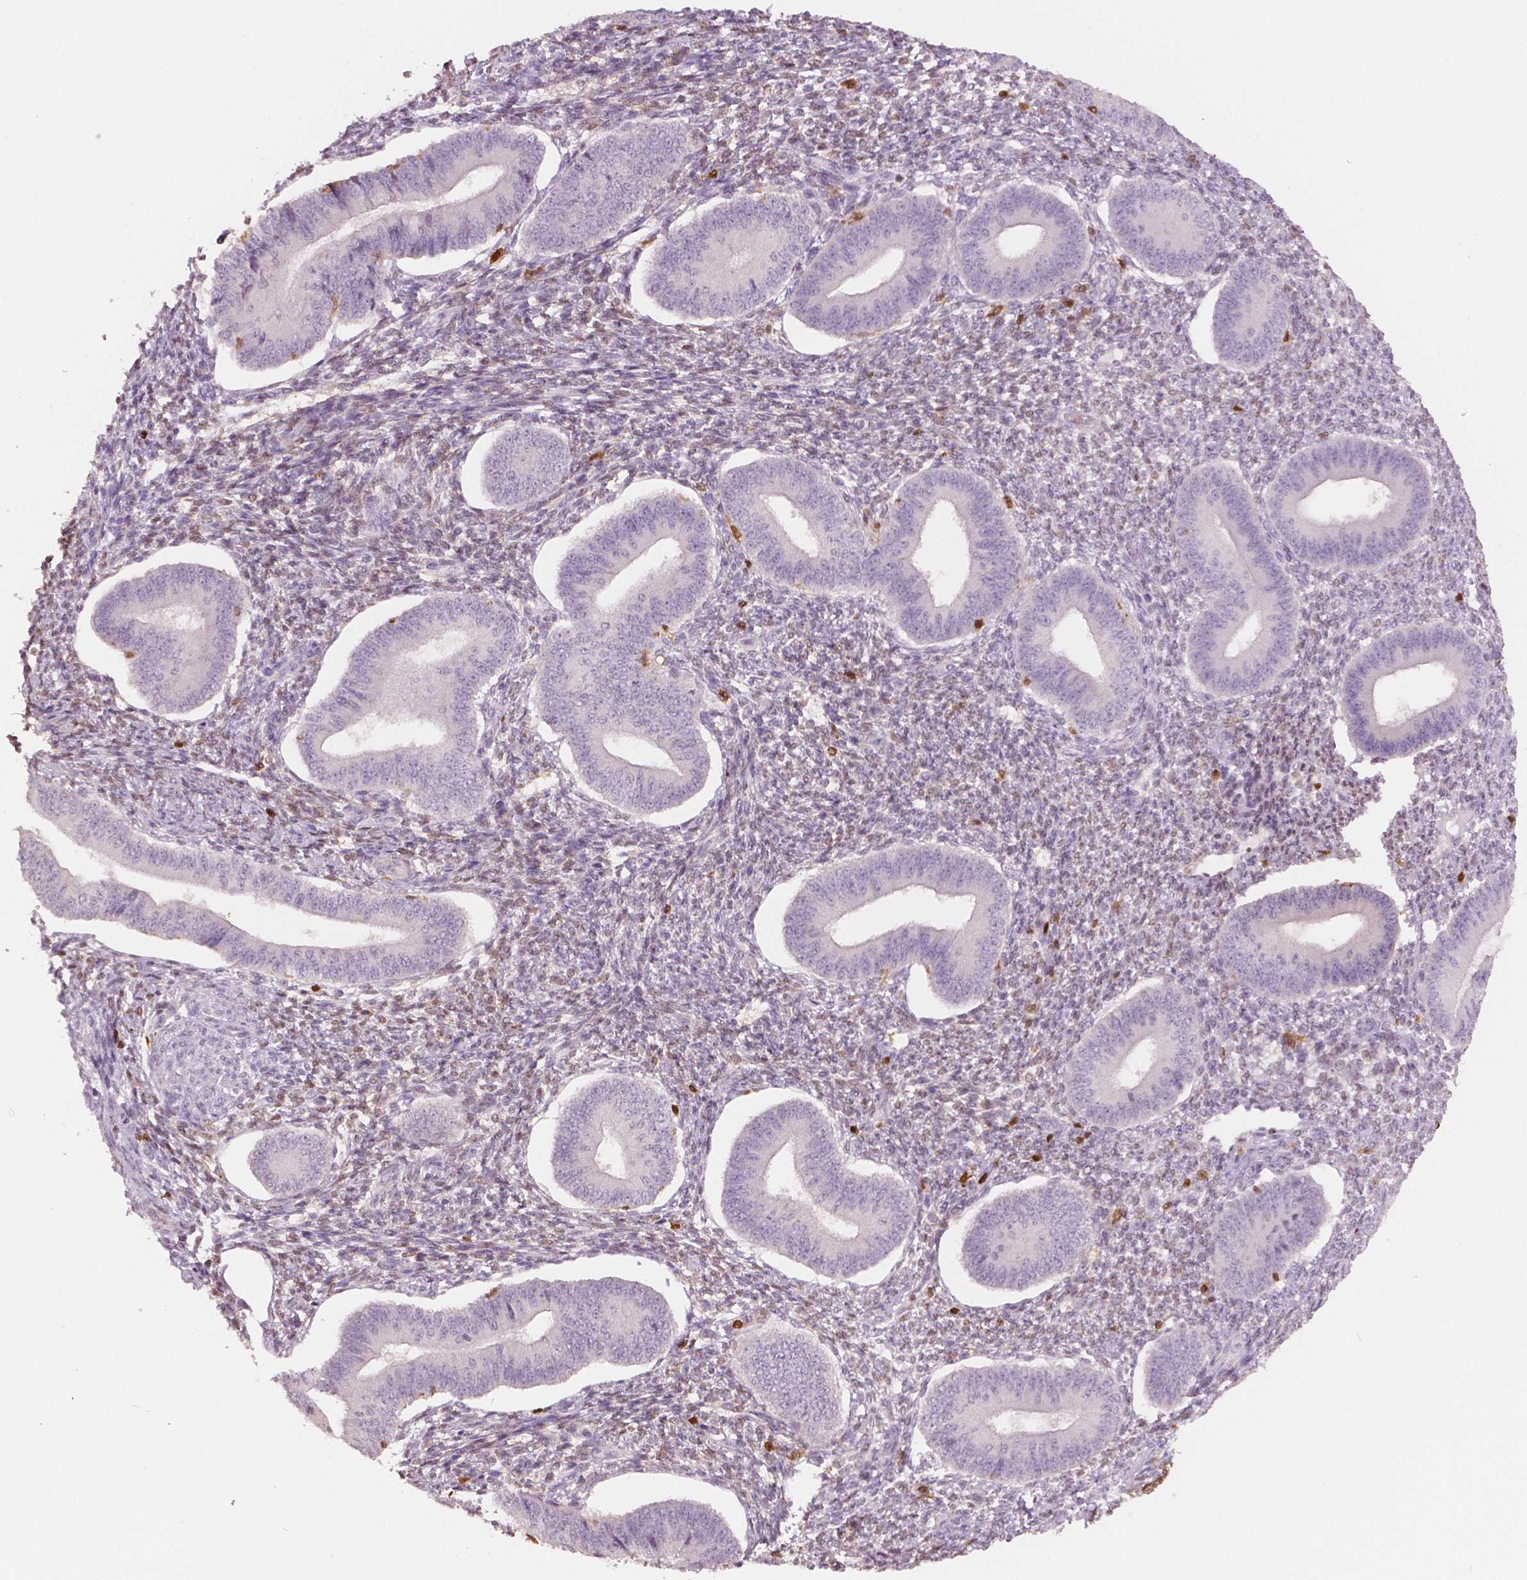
{"staining": {"intensity": "weak", "quantity": "<25%", "location": "nuclear"}, "tissue": "endometrium", "cell_type": "Cells in endometrial stroma", "image_type": "normal", "snomed": [{"axis": "morphology", "description": "Normal tissue, NOS"}, {"axis": "topography", "description": "Endometrium"}], "caption": "Cells in endometrial stroma show no significant staining in unremarkable endometrium.", "gene": "S100A4", "patient": {"sex": "female", "age": 42}}